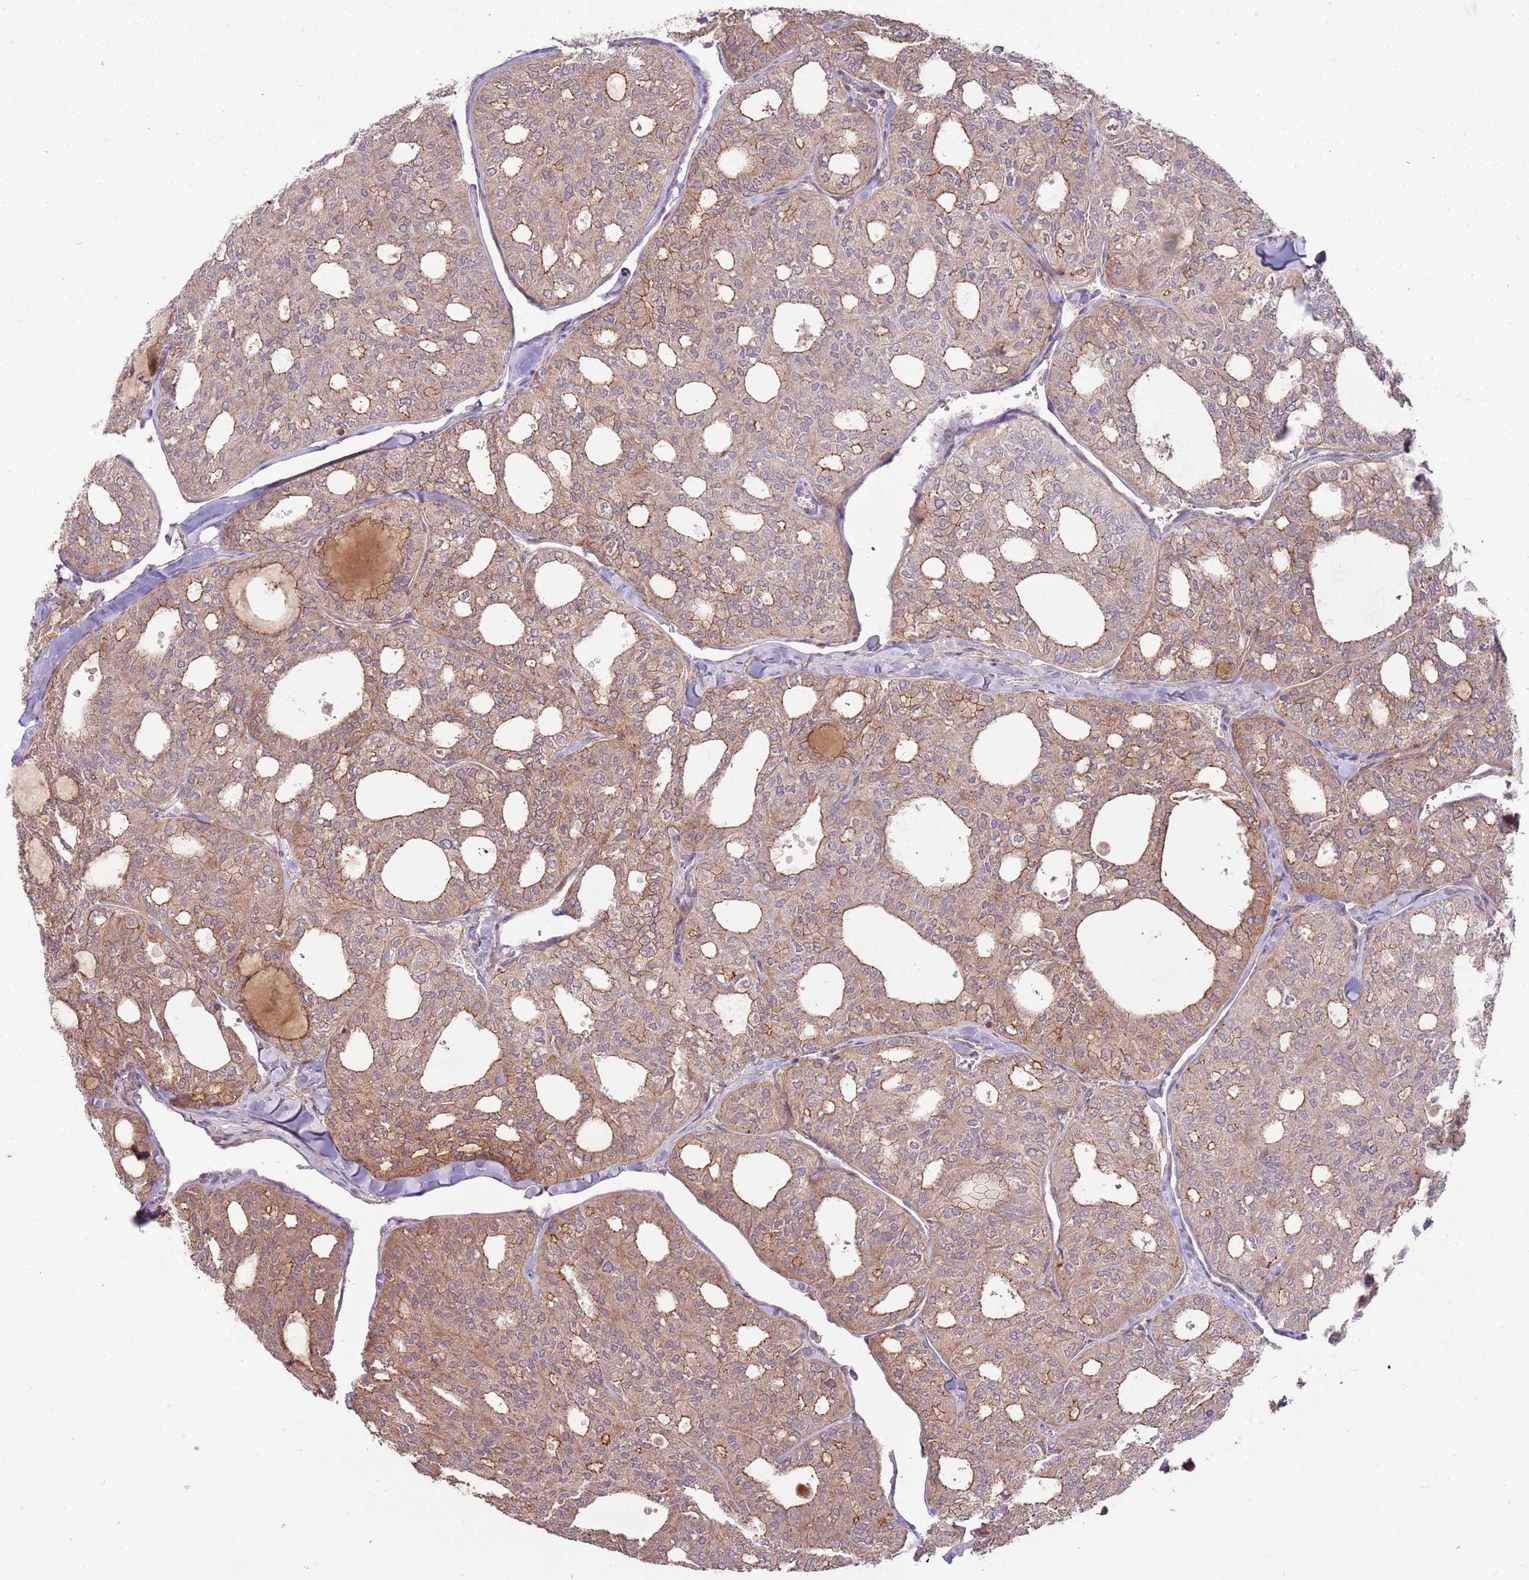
{"staining": {"intensity": "weak", "quantity": ">75%", "location": "cytoplasmic/membranous"}, "tissue": "thyroid cancer", "cell_type": "Tumor cells", "image_type": "cancer", "snomed": [{"axis": "morphology", "description": "Follicular adenoma carcinoma, NOS"}, {"axis": "topography", "description": "Thyroid gland"}], "caption": "Human thyroid cancer (follicular adenoma carcinoma) stained with a protein marker demonstrates weak staining in tumor cells.", "gene": "SPATA31D1", "patient": {"sex": "male", "age": 75}}